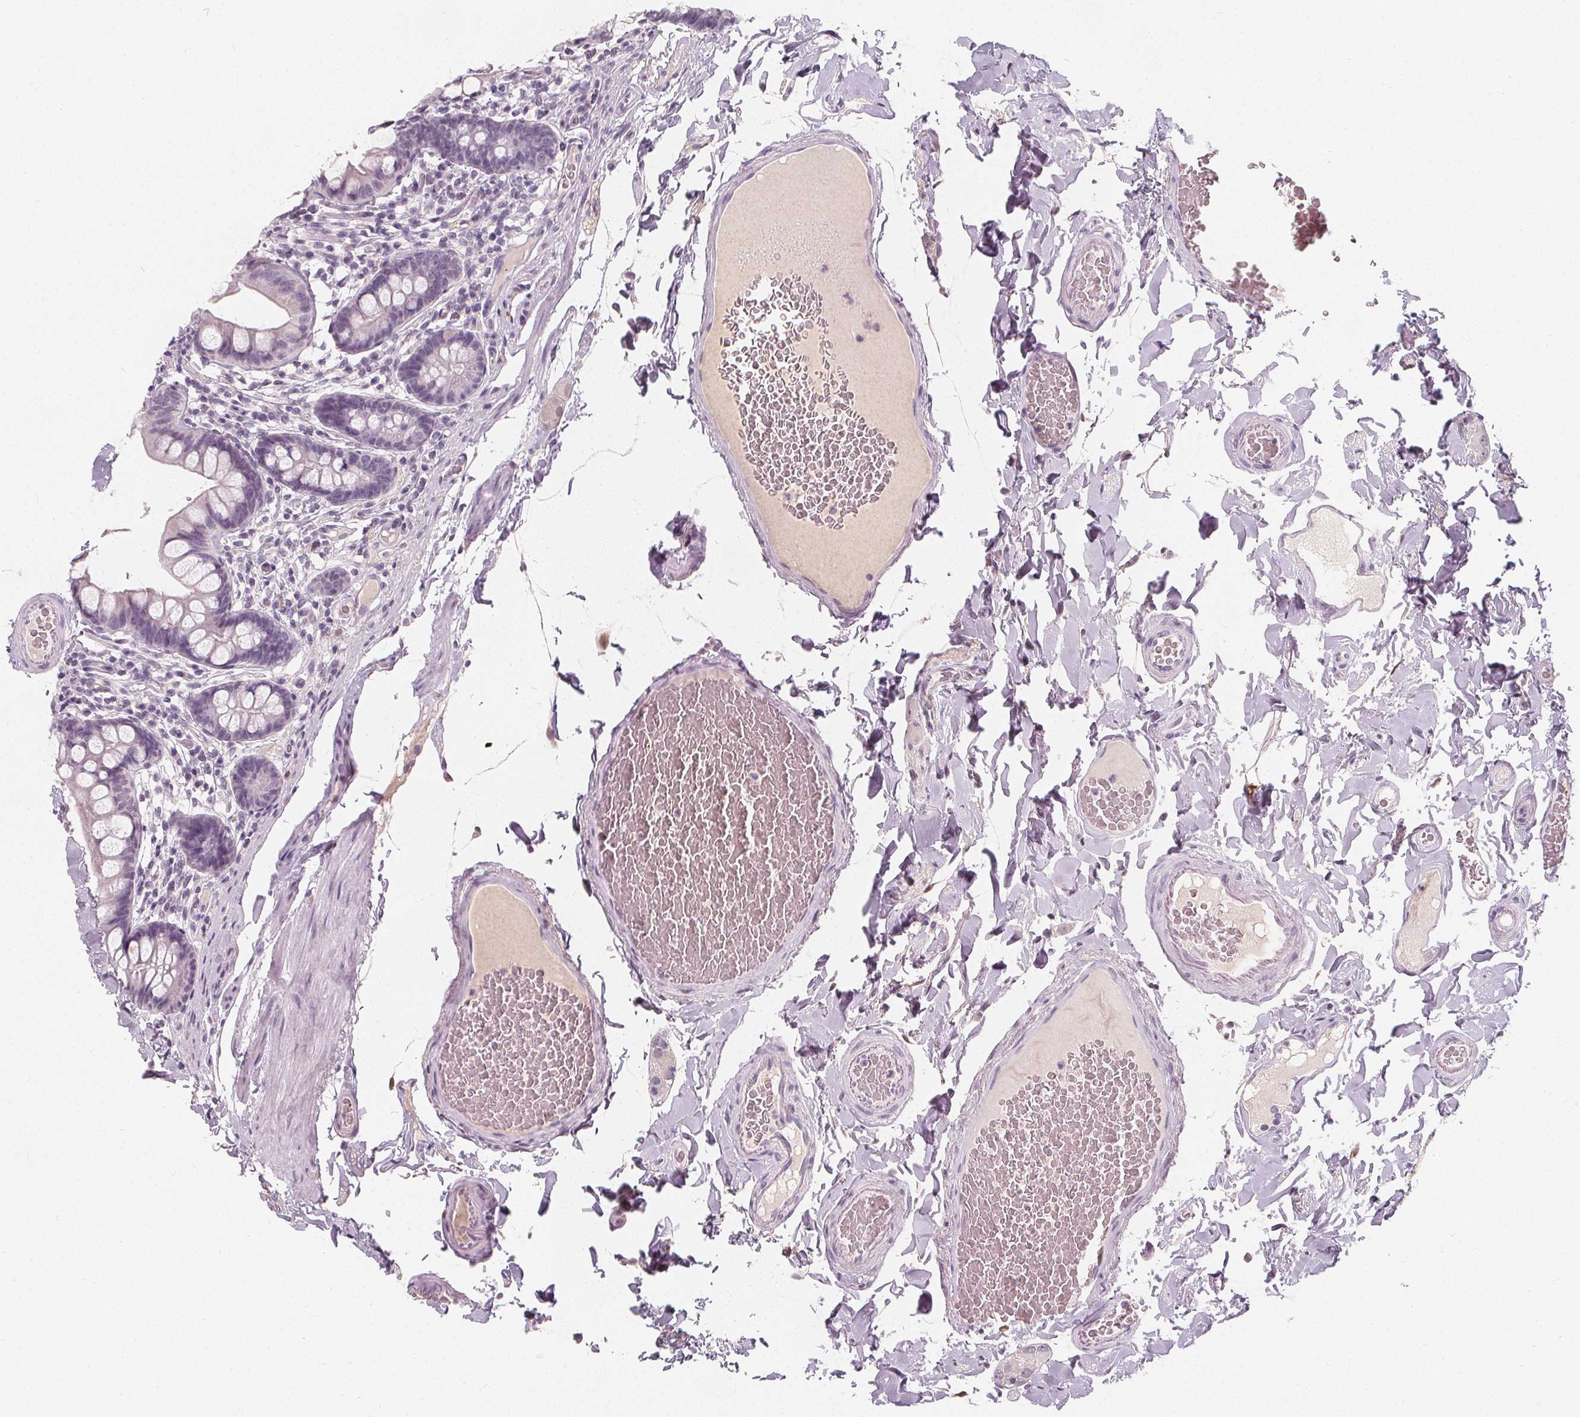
{"staining": {"intensity": "negative", "quantity": "none", "location": "none"}, "tissue": "small intestine", "cell_type": "Glandular cells", "image_type": "normal", "snomed": [{"axis": "morphology", "description": "Normal tissue, NOS"}, {"axis": "topography", "description": "Small intestine"}], "caption": "This is a image of immunohistochemistry staining of benign small intestine, which shows no positivity in glandular cells. (DAB (3,3'-diaminobenzidine) immunohistochemistry (IHC), high magnification).", "gene": "DBX2", "patient": {"sex": "male", "age": 70}}